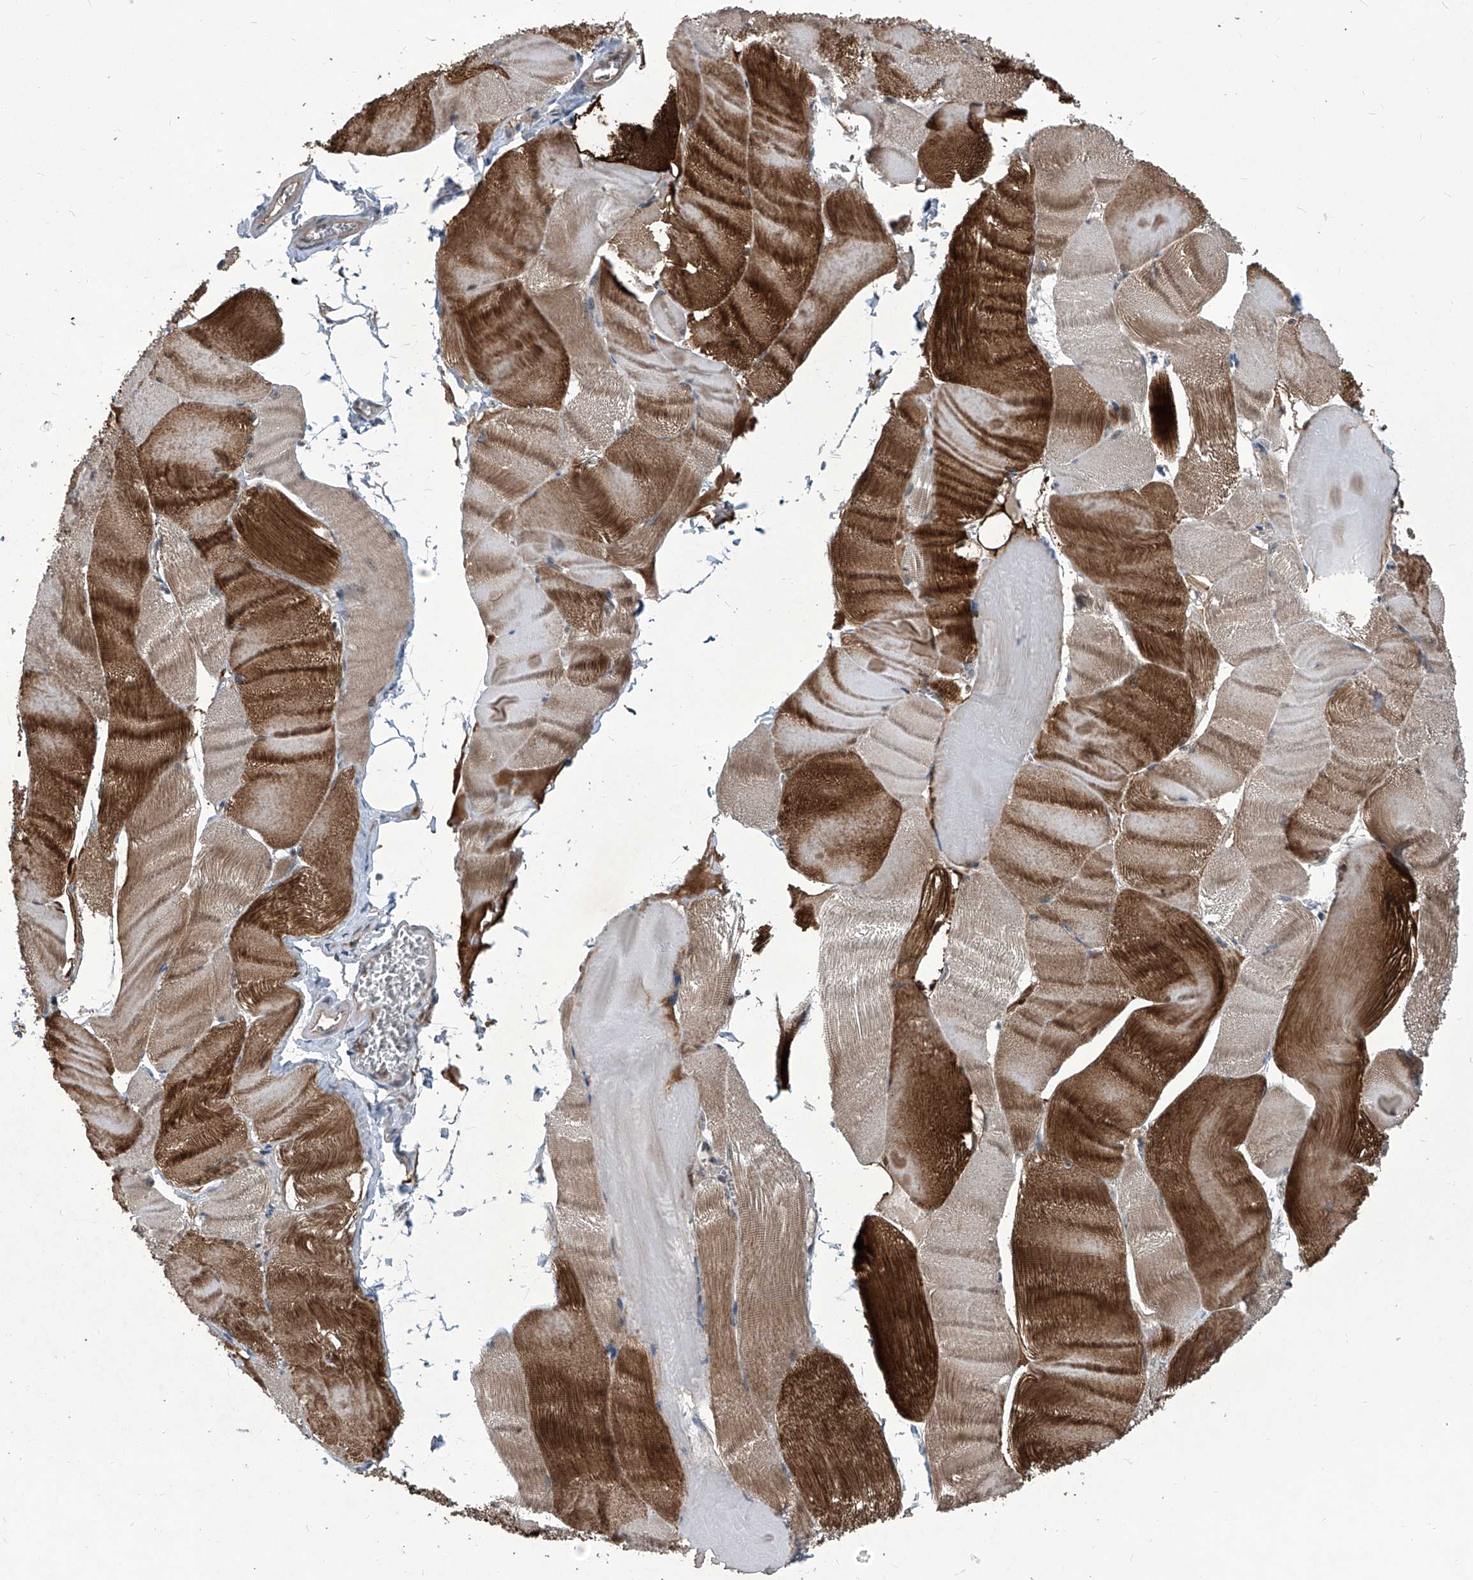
{"staining": {"intensity": "moderate", "quantity": "25%-75%", "location": "cytoplasmic/membranous"}, "tissue": "skeletal muscle", "cell_type": "Myocytes", "image_type": "normal", "snomed": [{"axis": "morphology", "description": "Normal tissue, NOS"}, {"axis": "morphology", "description": "Basal cell carcinoma"}, {"axis": "topography", "description": "Skeletal muscle"}], "caption": "The histopathology image demonstrates immunohistochemical staining of normal skeletal muscle. There is moderate cytoplasmic/membranous expression is present in about 25%-75% of myocytes.", "gene": "PSMB1", "patient": {"sex": "female", "age": 64}}